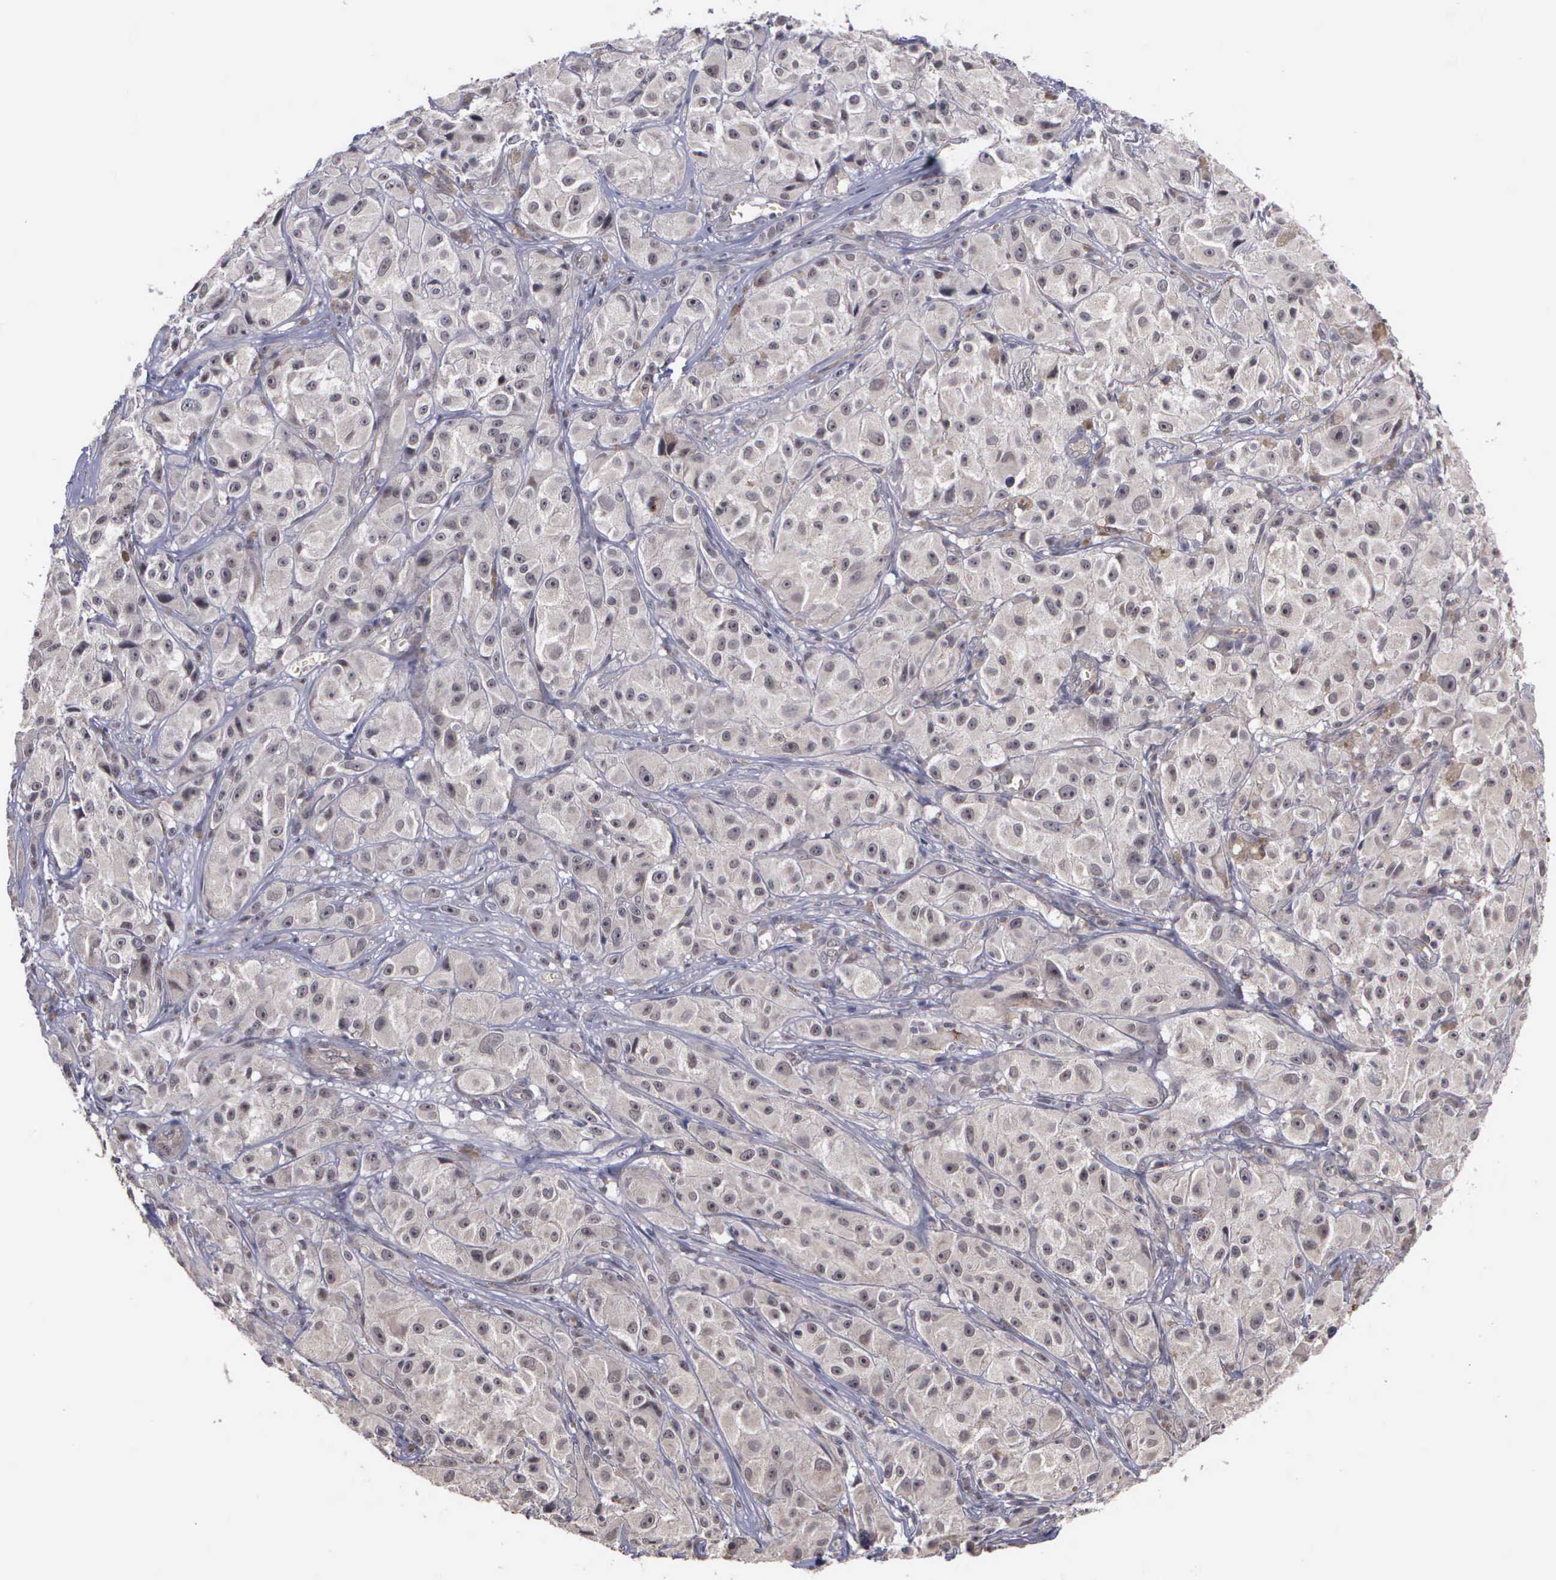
{"staining": {"intensity": "negative", "quantity": "none", "location": "none"}, "tissue": "melanoma", "cell_type": "Tumor cells", "image_type": "cancer", "snomed": [{"axis": "morphology", "description": "Malignant melanoma, NOS"}, {"axis": "topography", "description": "Skin"}], "caption": "Immunohistochemistry of melanoma reveals no staining in tumor cells.", "gene": "MAP3K9", "patient": {"sex": "male", "age": 56}}